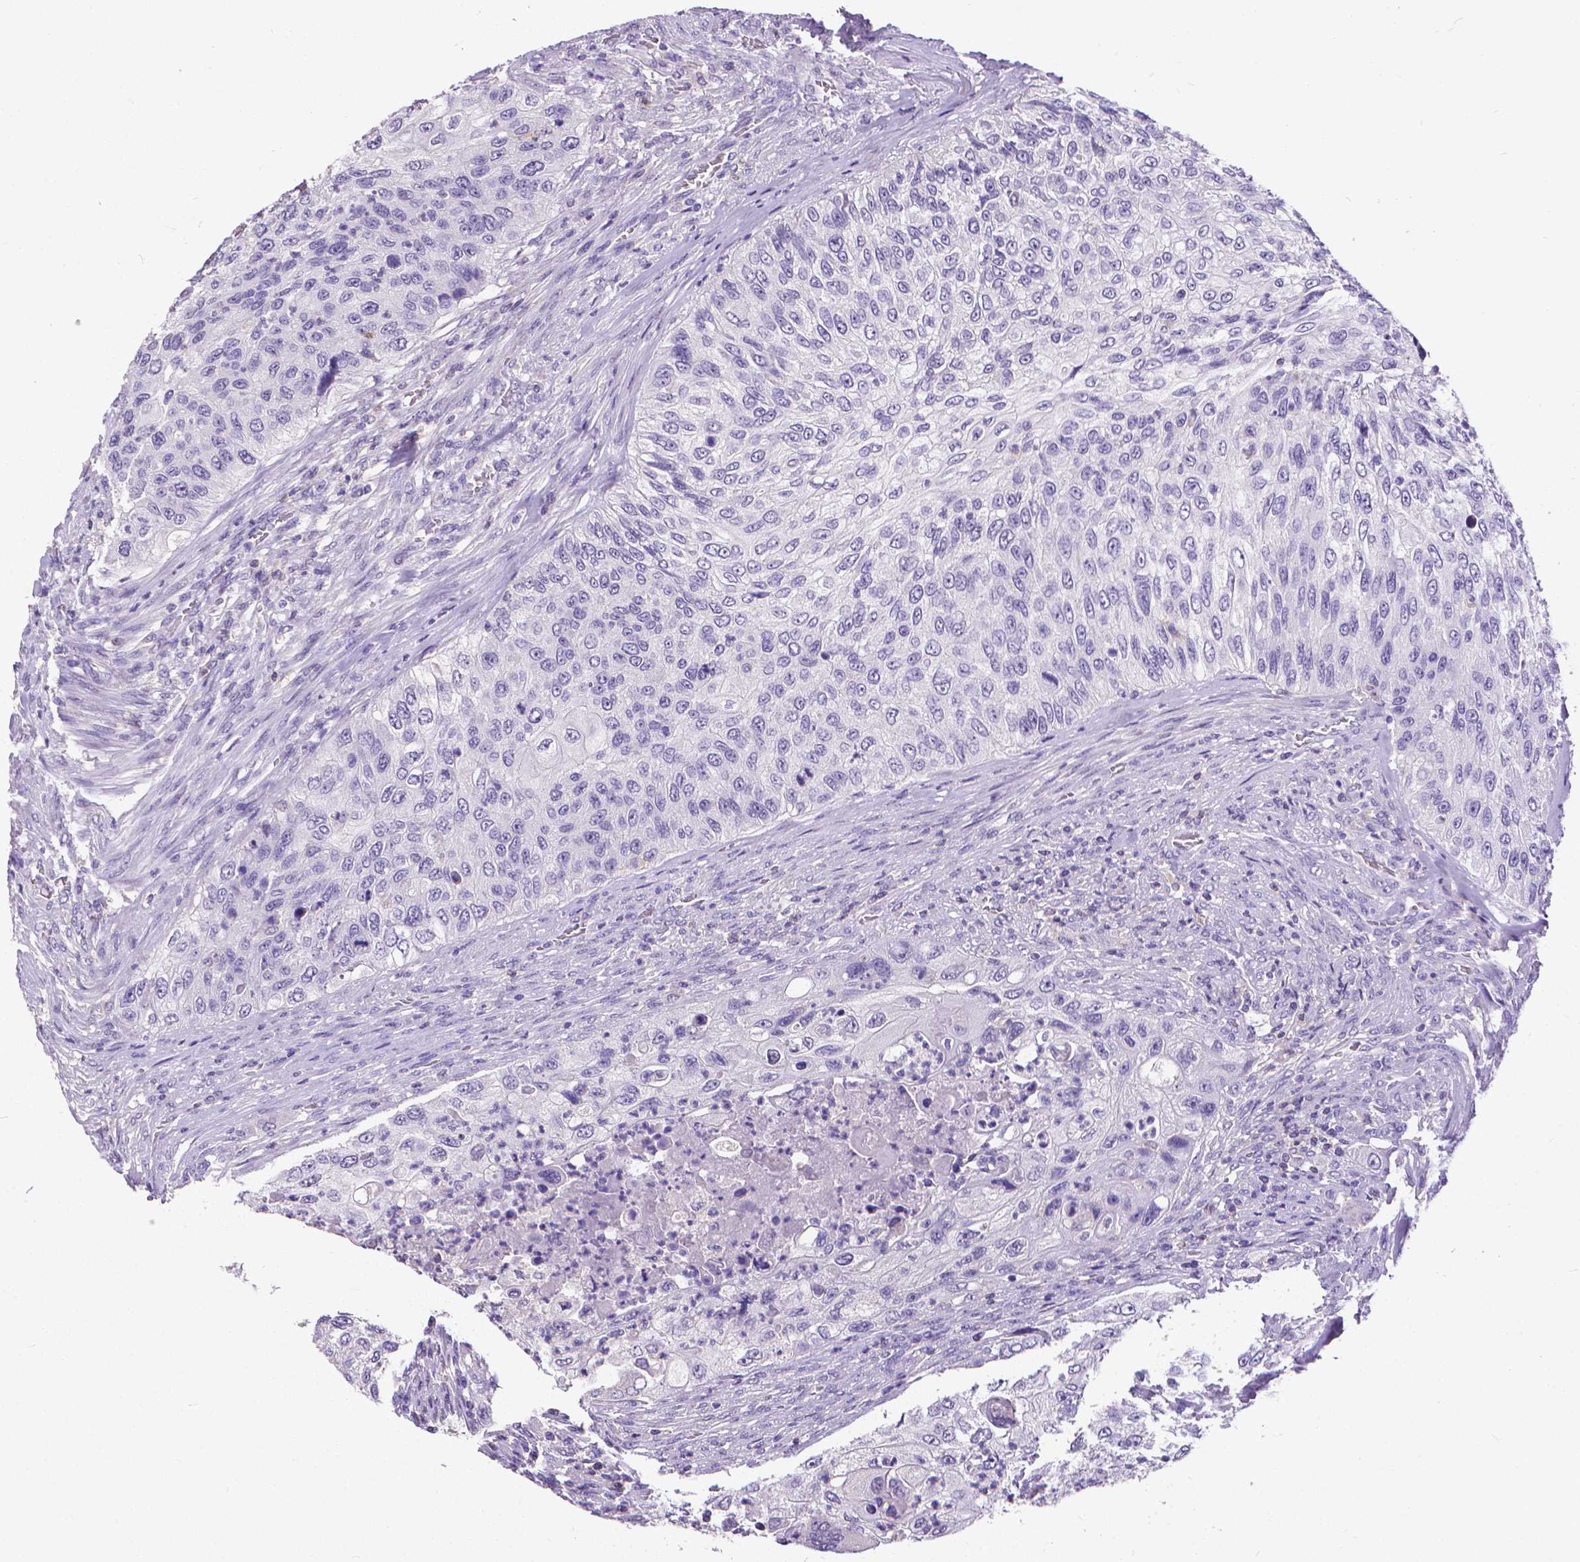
{"staining": {"intensity": "negative", "quantity": "none", "location": "none"}, "tissue": "urothelial cancer", "cell_type": "Tumor cells", "image_type": "cancer", "snomed": [{"axis": "morphology", "description": "Urothelial carcinoma, High grade"}, {"axis": "topography", "description": "Urinary bladder"}], "caption": "This is an immunohistochemistry (IHC) micrograph of human urothelial cancer. There is no expression in tumor cells.", "gene": "CD4", "patient": {"sex": "female", "age": 60}}